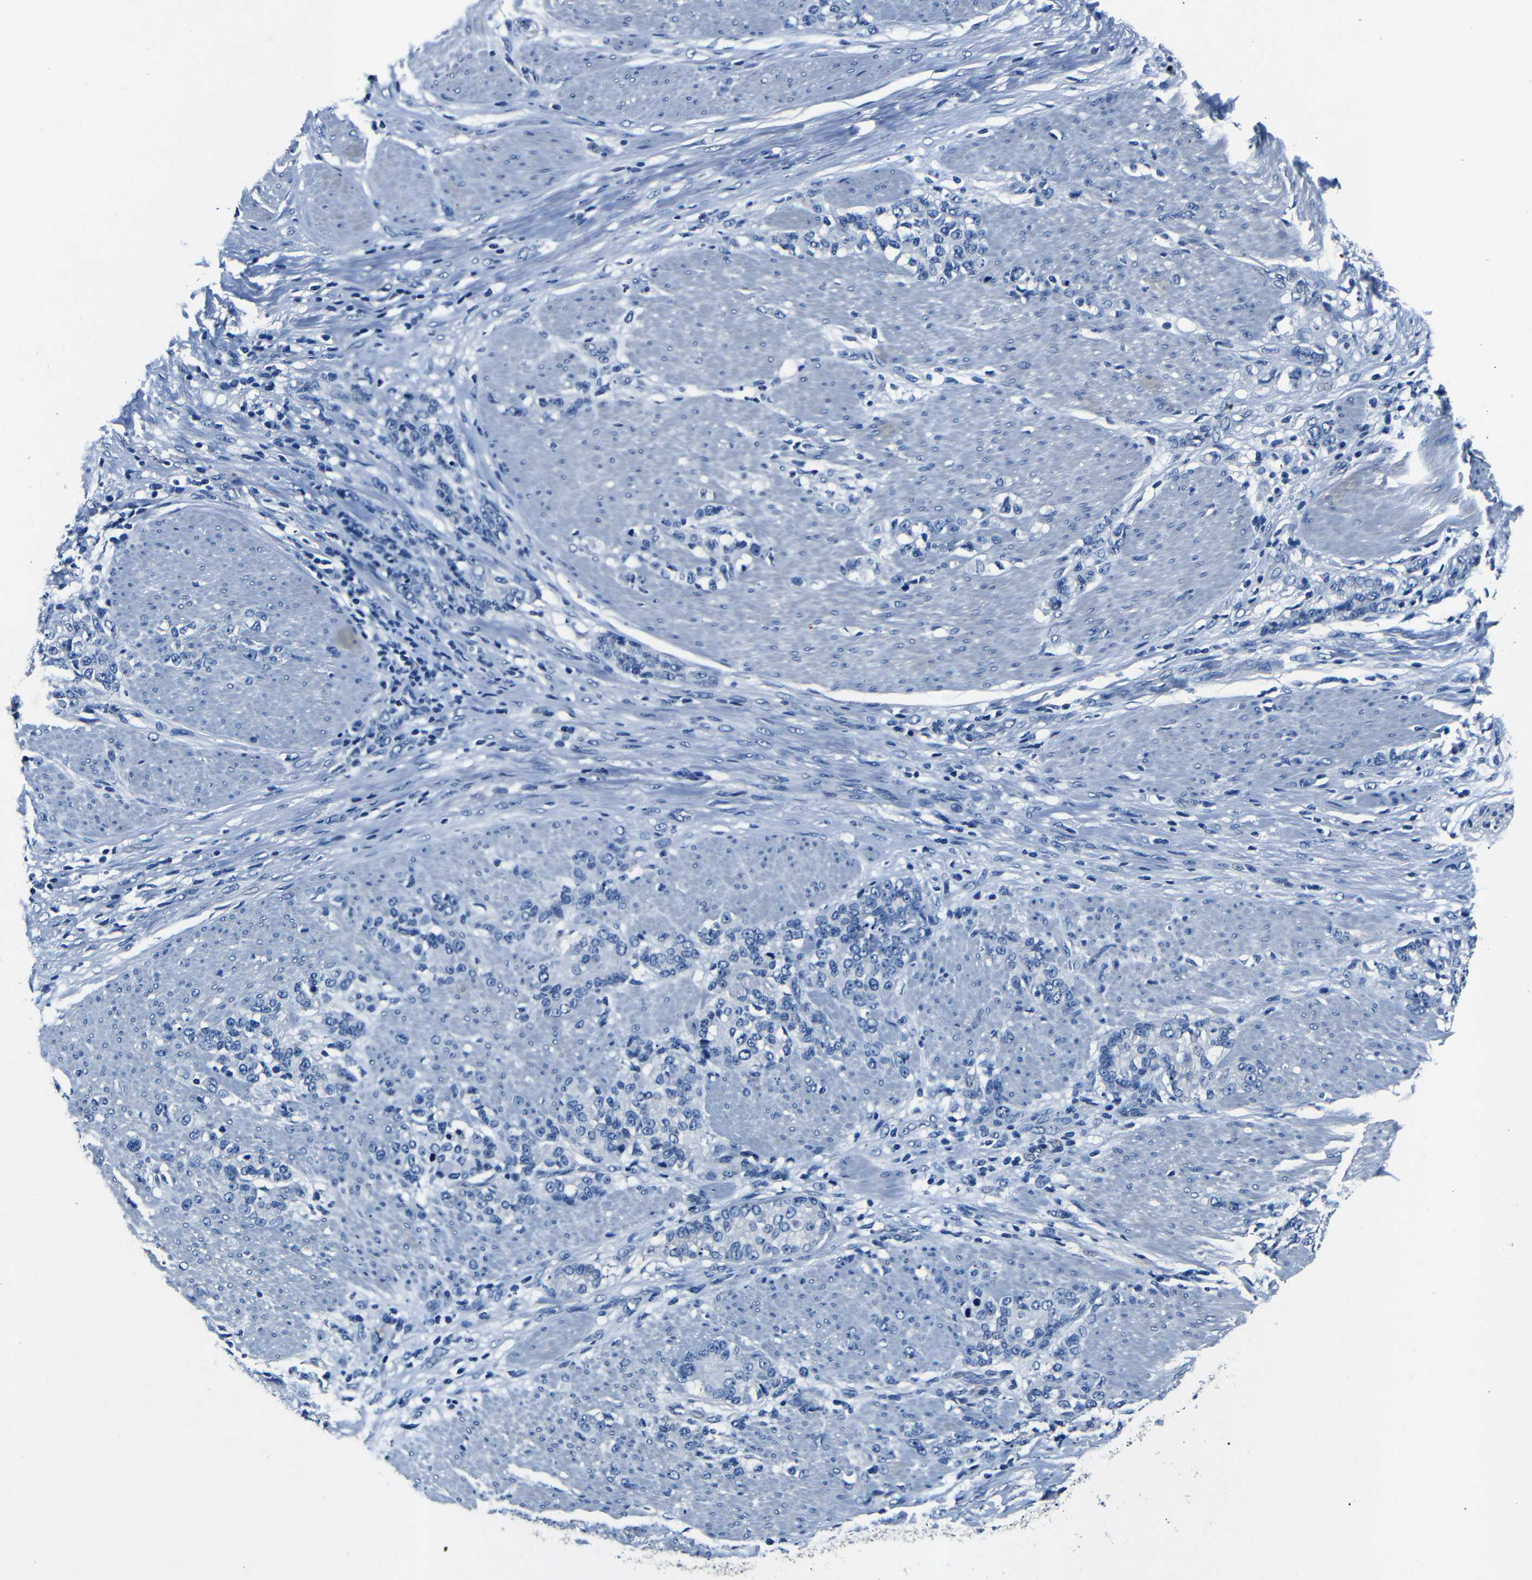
{"staining": {"intensity": "negative", "quantity": "none", "location": "none"}, "tissue": "stomach cancer", "cell_type": "Tumor cells", "image_type": "cancer", "snomed": [{"axis": "morphology", "description": "Adenocarcinoma, NOS"}, {"axis": "topography", "description": "Stomach, lower"}], "caption": "Protein analysis of stomach cancer (adenocarcinoma) displays no significant positivity in tumor cells.", "gene": "NCMAP", "patient": {"sex": "male", "age": 88}}